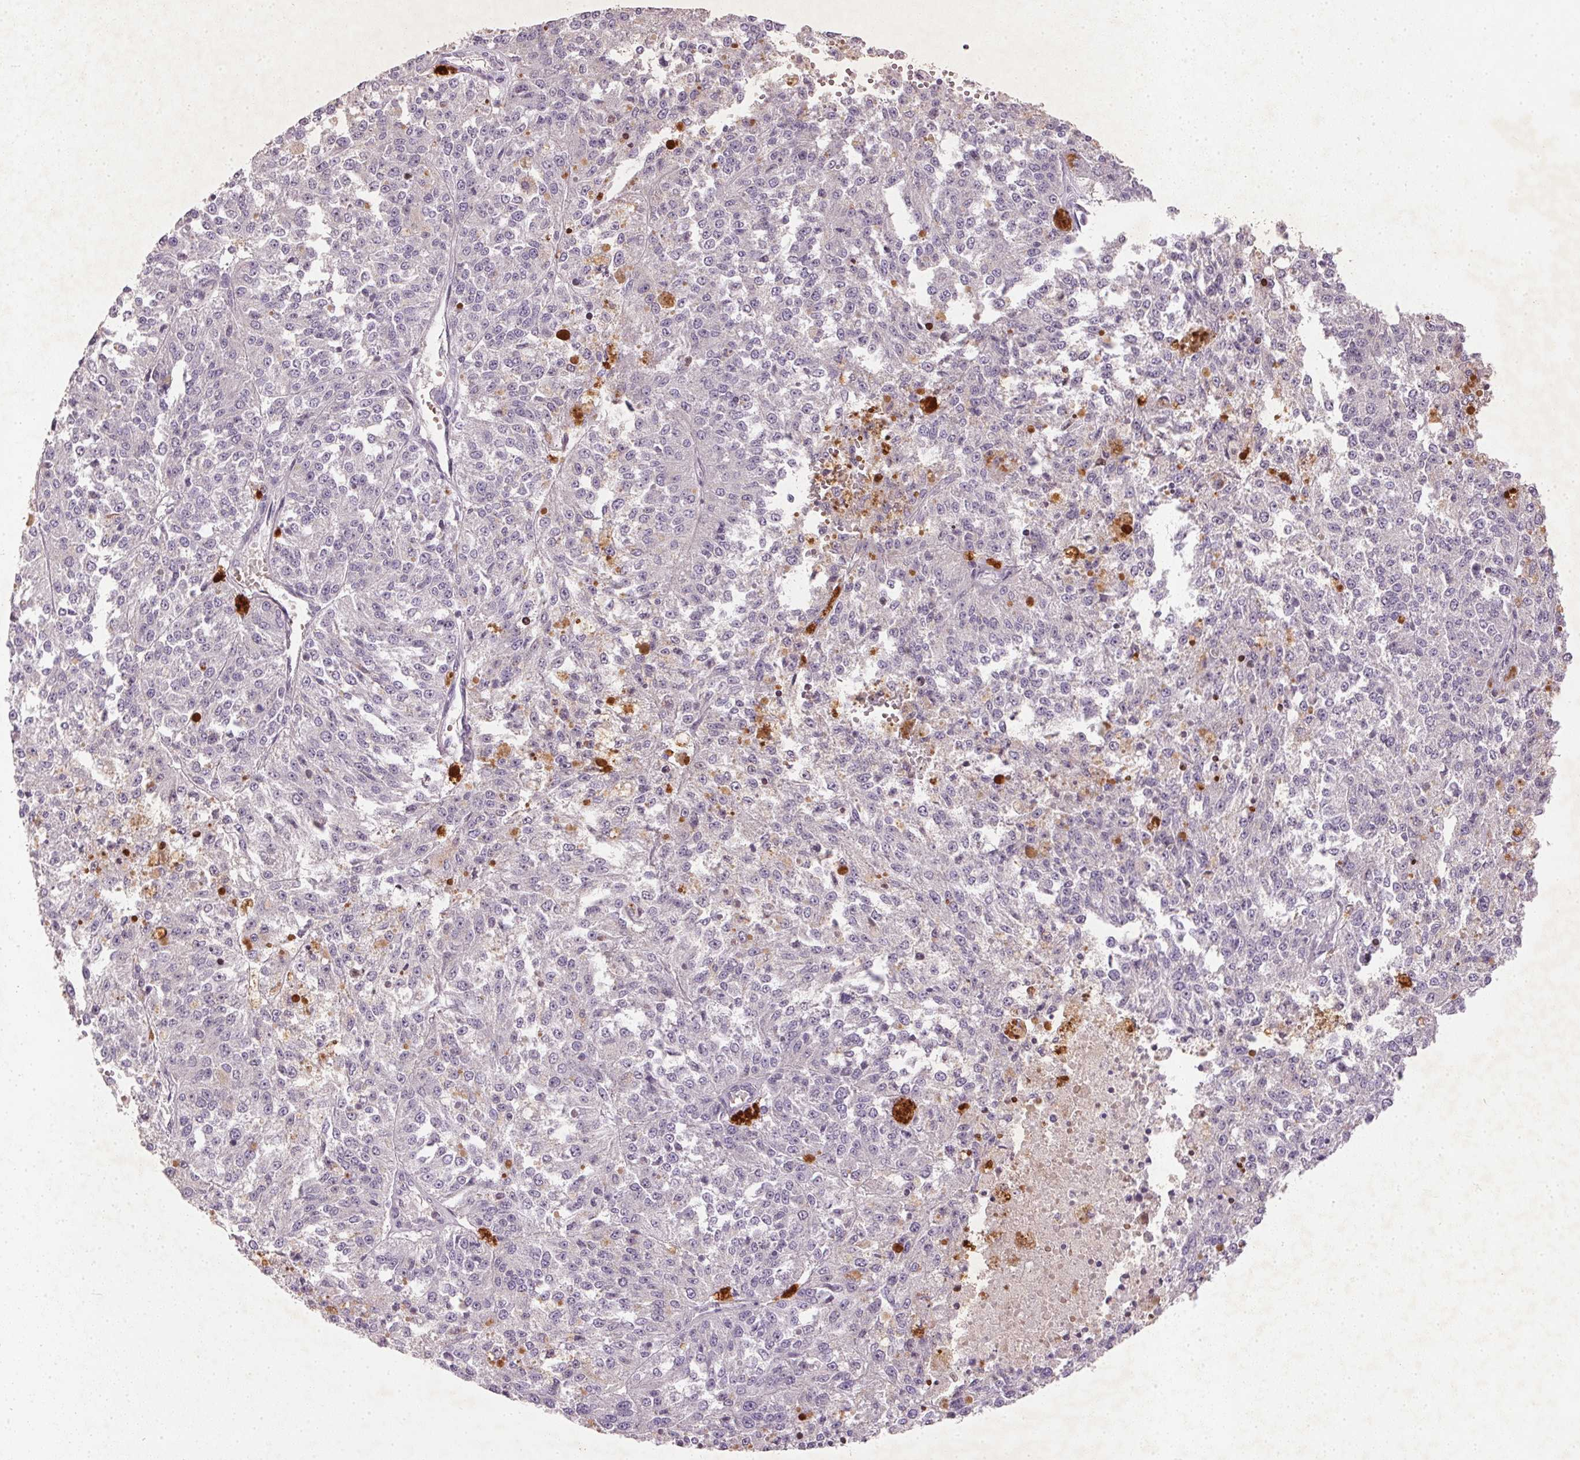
{"staining": {"intensity": "negative", "quantity": "none", "location": "none"}, "tissue": "melanoma", "cell_type": "Tumor cells", "image_type": "cancer", "snomed": [{"axis": "morphology", "description": "Malignant melanoma, Metastatic site"}, {"axis": "topography", "description": "Lymph node"}], "caption": "Melanoma was stained to show a protein in brown. There is no significant expression in tumor cells.", "gene": "KCNK15", "patient": {"sex": "female", "age": 64}}